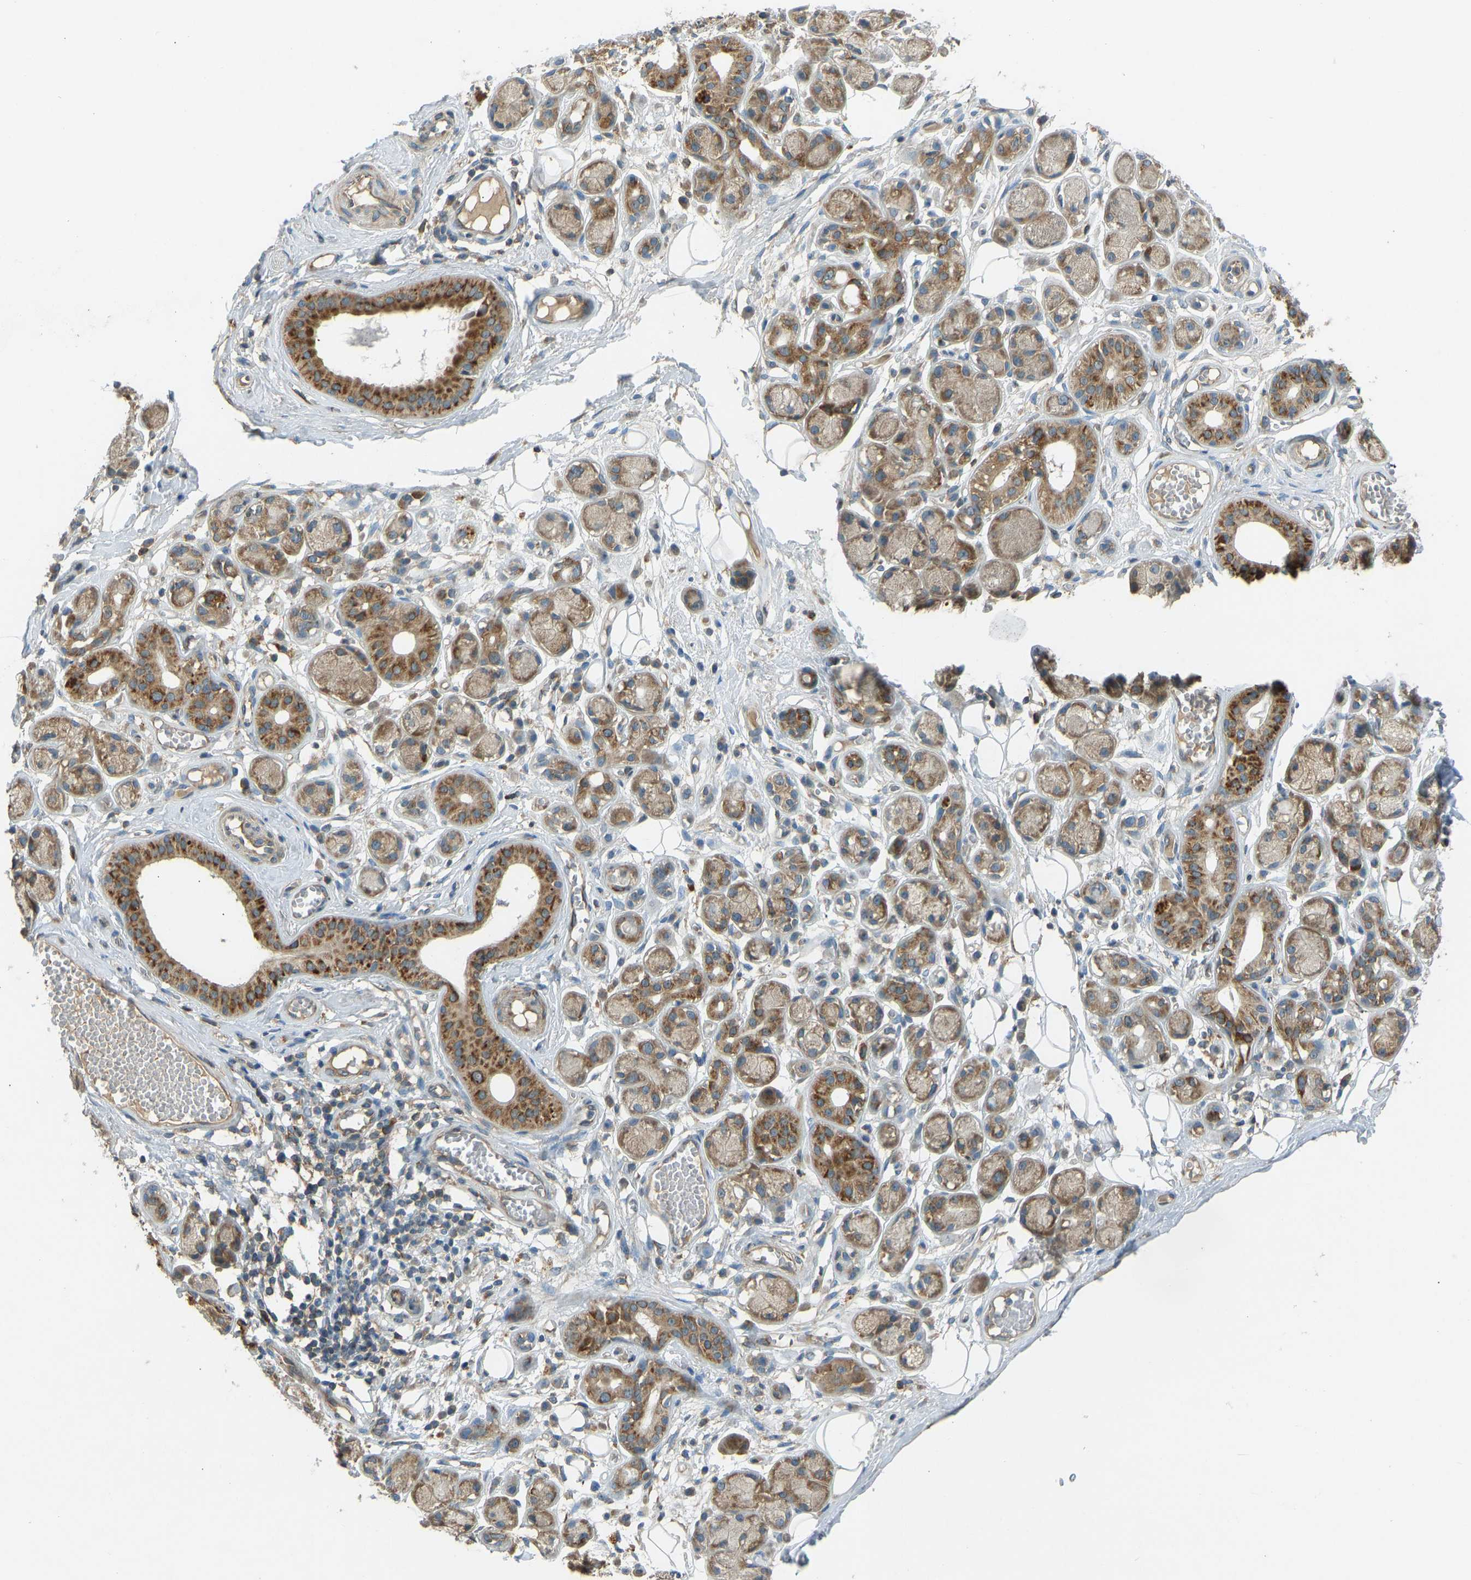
{"staining": {"intensity": "negative", "quantity": "none", "location": "none"}, "tissue": "adipose tissue", "cell_type": "Adipocytes", "image_type": "normal", "snomed": [{"axis": "morphology", "description": "Normal tissue, NOS"}, {"axis": "morphology", "description": "Inflammation, NOS"}, {"axis": "topography", "description": "Salivary gland"}, {"axis": "topography", "description": "Peripheral nerve tissue"}], "caption": "There is no significant staining in adipocytes of adipose tissue. (DAB IHC with hematoxylin counter stain).", "gene": "STAU2", "patient": {"sex": "female", "age": 75}}